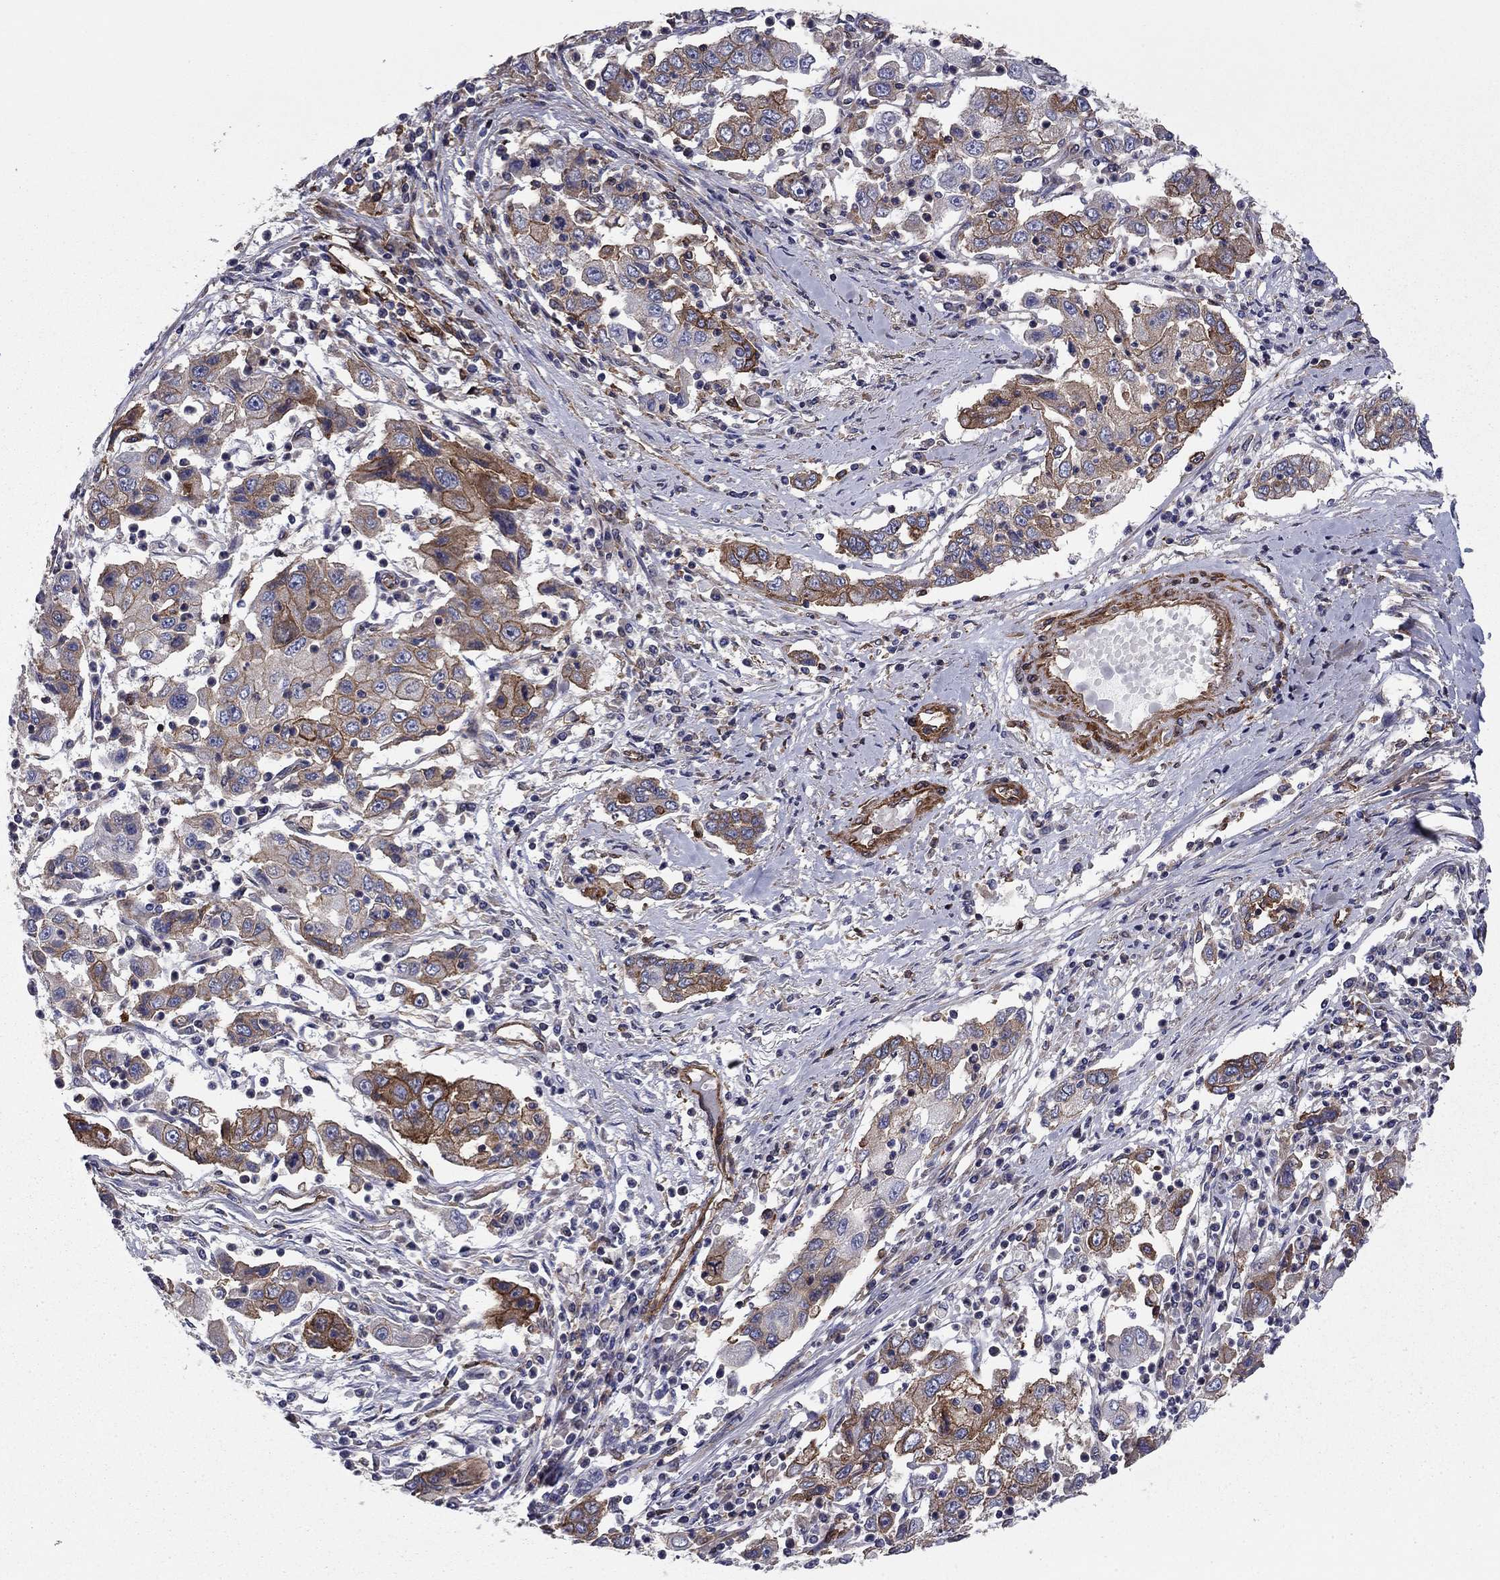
{"staining": {"intensity": "strong", "quantity": "25%-75%", "location": "cytoplasmic/membranous"}, "tissue": "cervical cancer", "cell_type": "Tumor cells", "image_type": "cancer", "snomed": [{"axis": "morphology", "description": "Squamous cell carcinoma, NOS"}, {"axis": "topography", "description": "Cervix"}], "caption": "Human cervical cancer (squamous cell carcinoma) stained for a protein (brown) exhibits strong cytoplasmic/membranous positive positivity in approximately 25%-75% of tumor cells.", "gene": "EHBP1L1", "patient": {"sex": "female", "age": 36}}